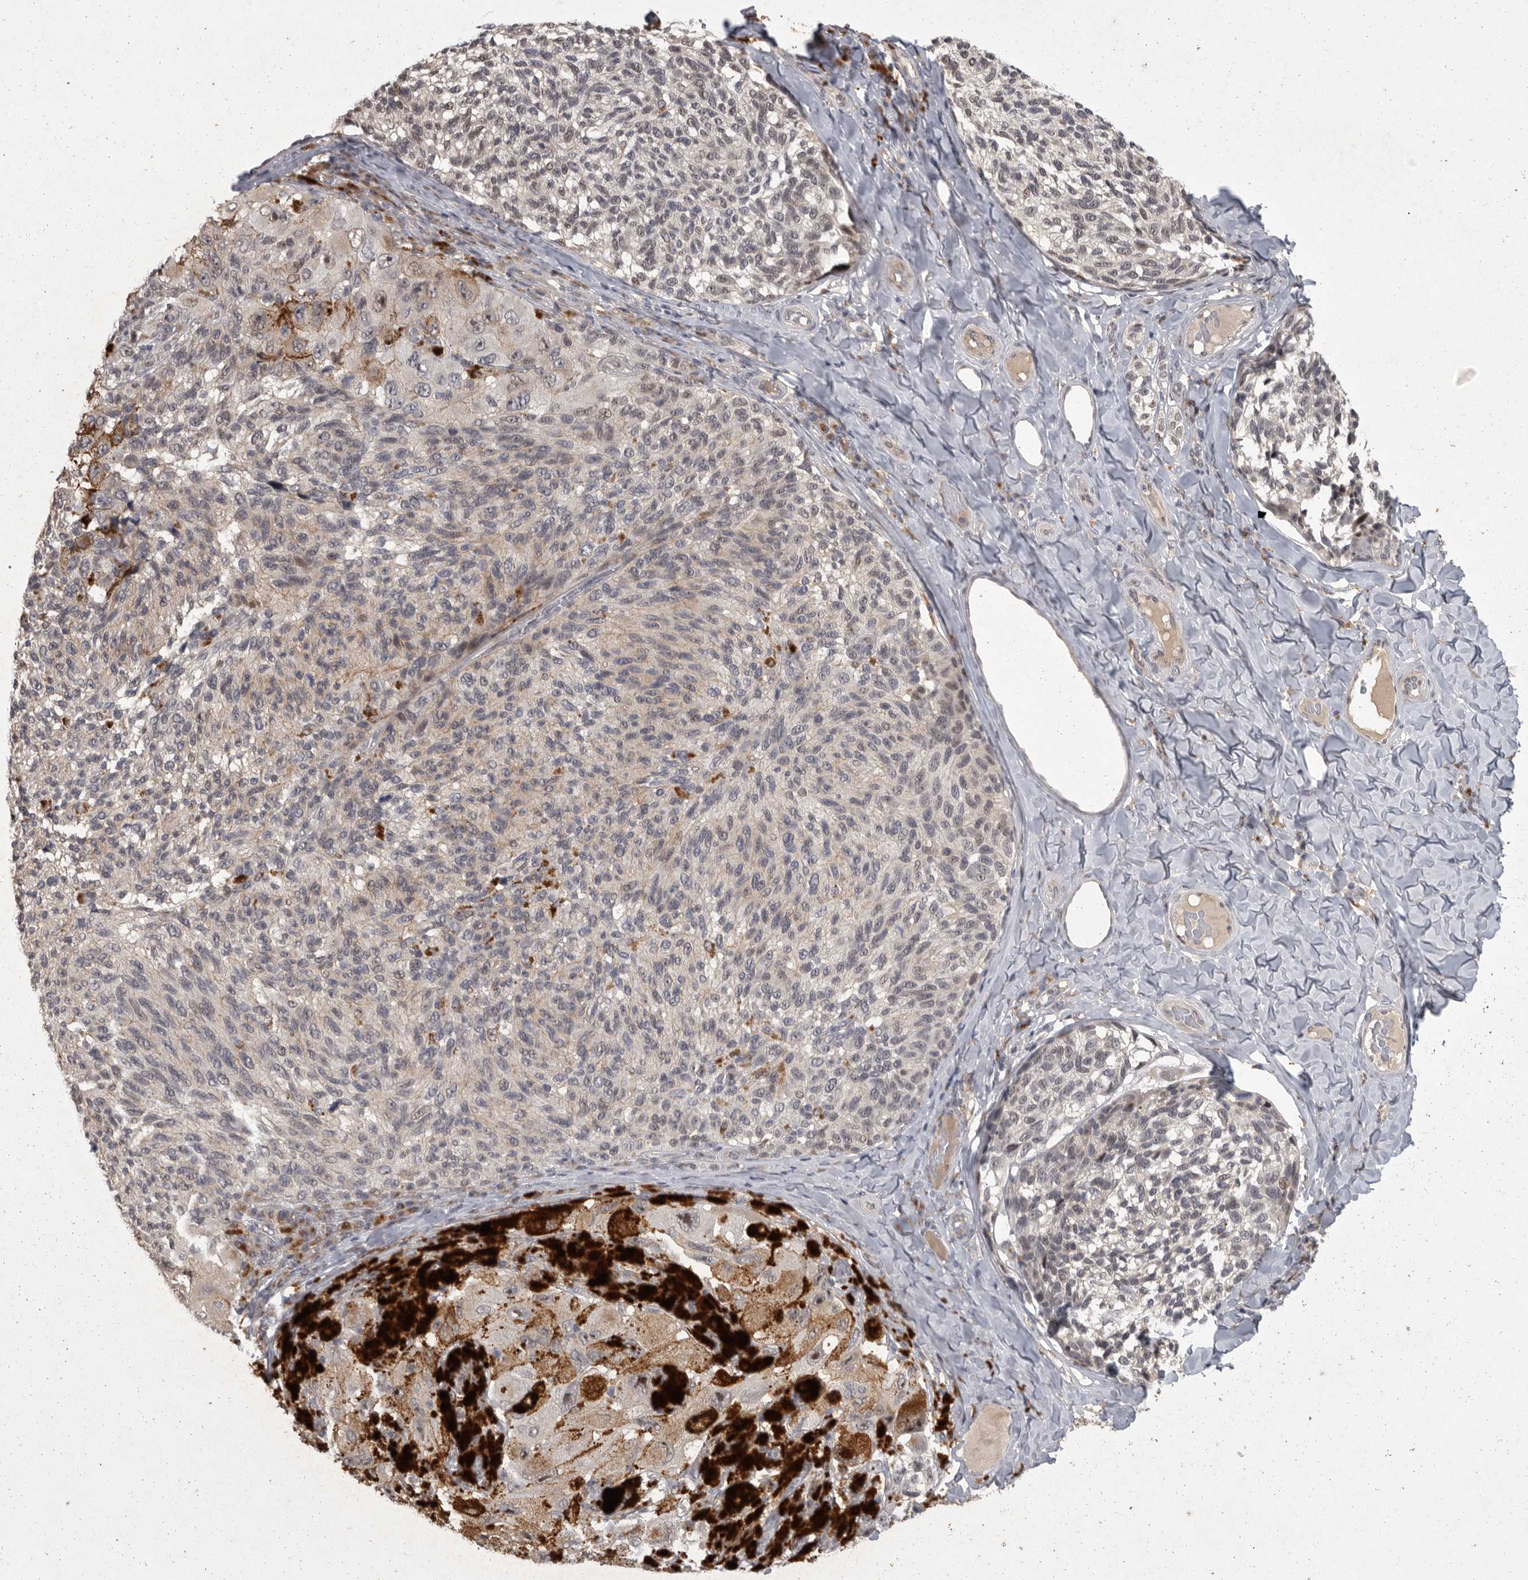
{"staining": {"intensity": "negative", "quantity": "none", "location": "none"}, "tissue": "melanoma", "cell_type": "Tumor cells", "image_type": "cancer", "snomed": [{"axis": "morphology", "description": "Malignant melanoma, NOS"}, {"axis": "topography", "description": "Skin"}], "caption": "The histopathology image displays no staining of tumor cells in malignant melanoma.", "gene": "MAN2A1", "patient": {"sex": "female", "age": 73}}